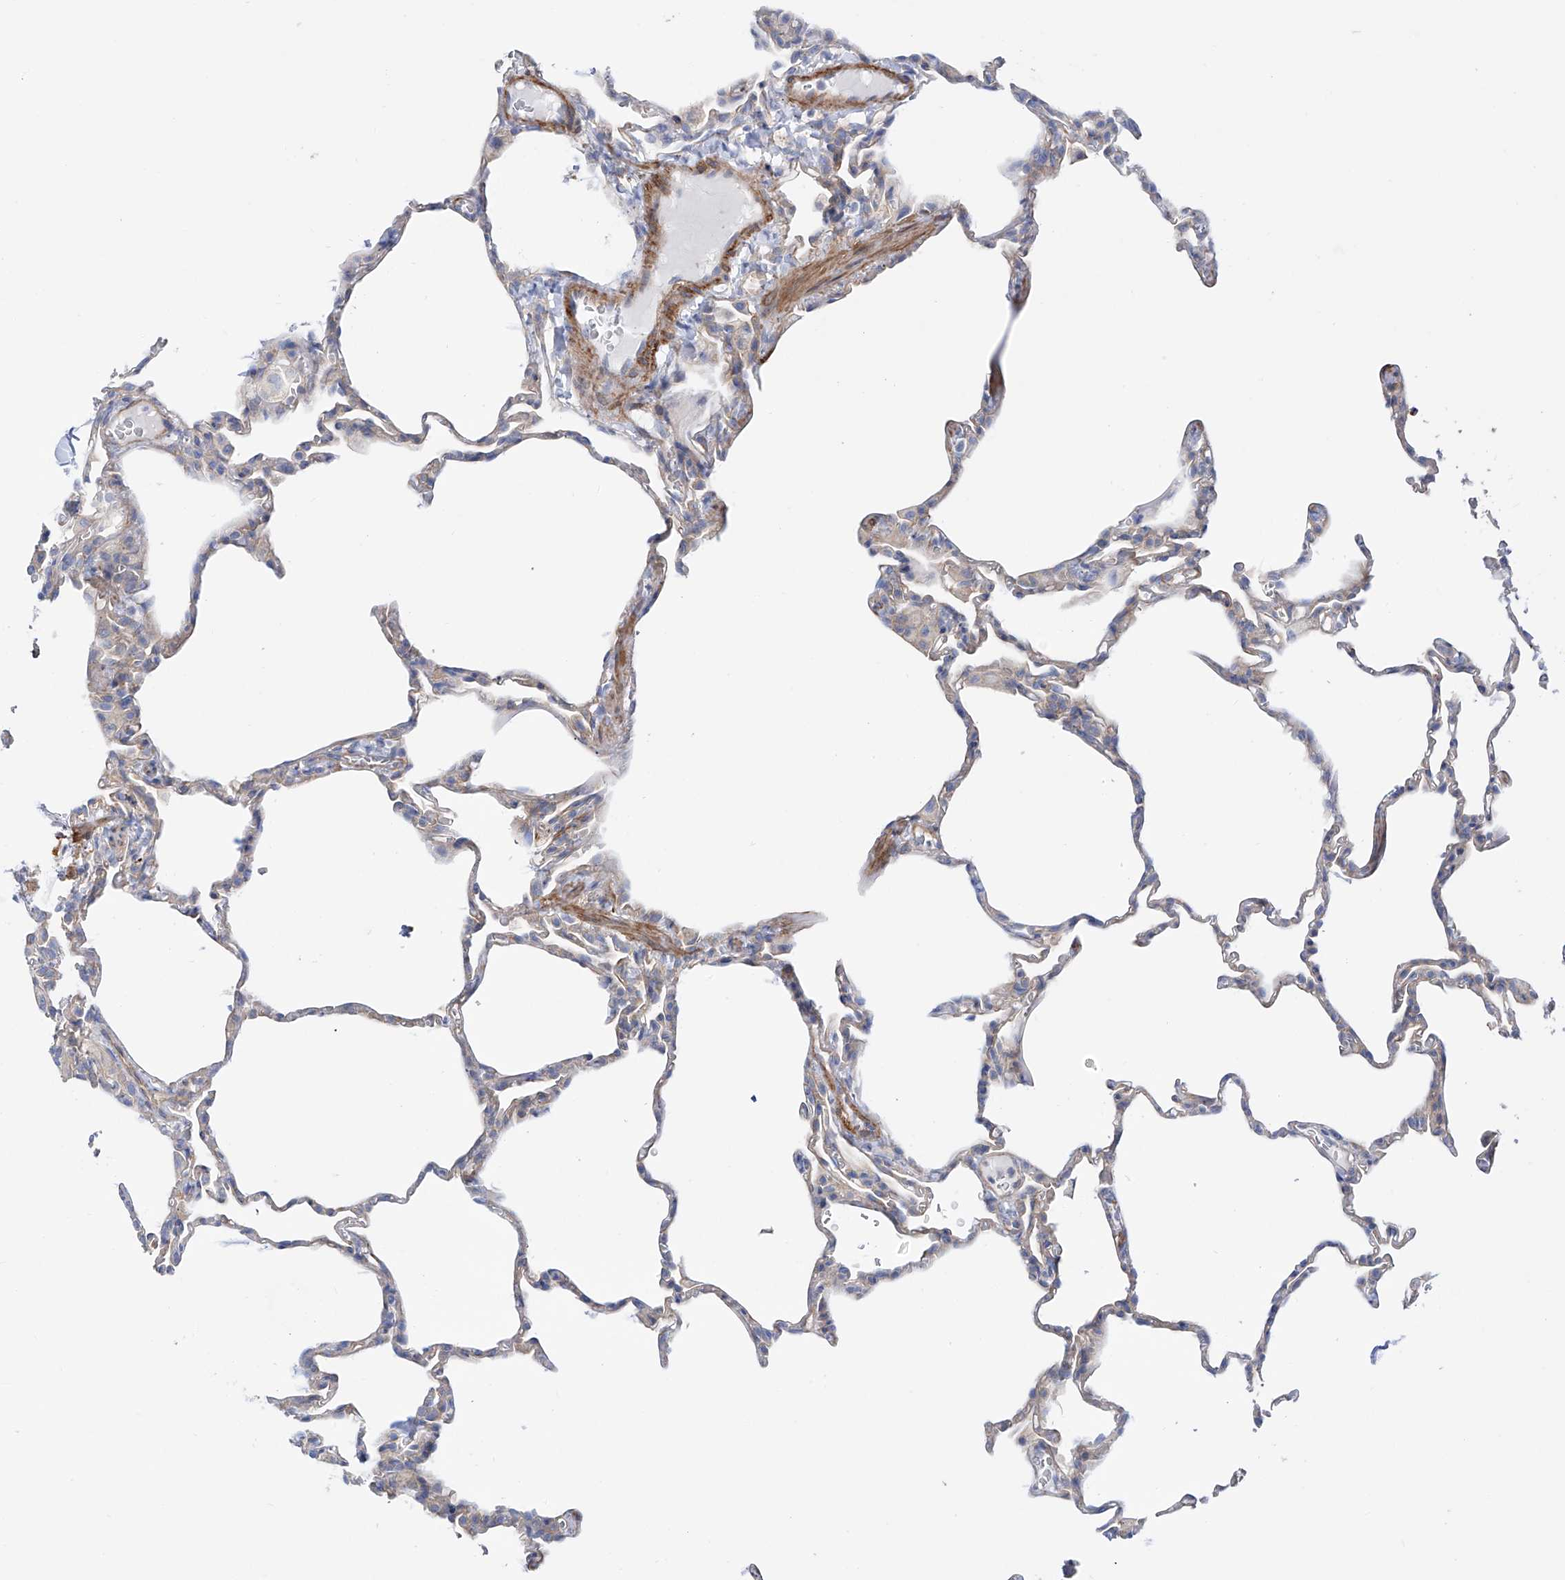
{"staining": {"intensity": "negative", "quantity": "none", "location": "none"}, "tissue": "lung", "cell_type": "Alveolar cells", "image_type": "normal", "snomed": [{"axis": "morphology", "description": "Normal tissue, NOS"}, {"axis": "topography", "description": "Lung"}], "caption": "High power microscopy micrograph of an immunohistochemistry (IHC) image of unremarkable lung, revealing no significant staining in alveolar cells. Brightfield microscopy of immunohistochemistry stained with DAB (3,3'-diaminobenzidine) (brown) and hematoxylin (blue), captured at high magnification.", "gene": "LCA5", "patient": {"sex": "male", "age": 20}}